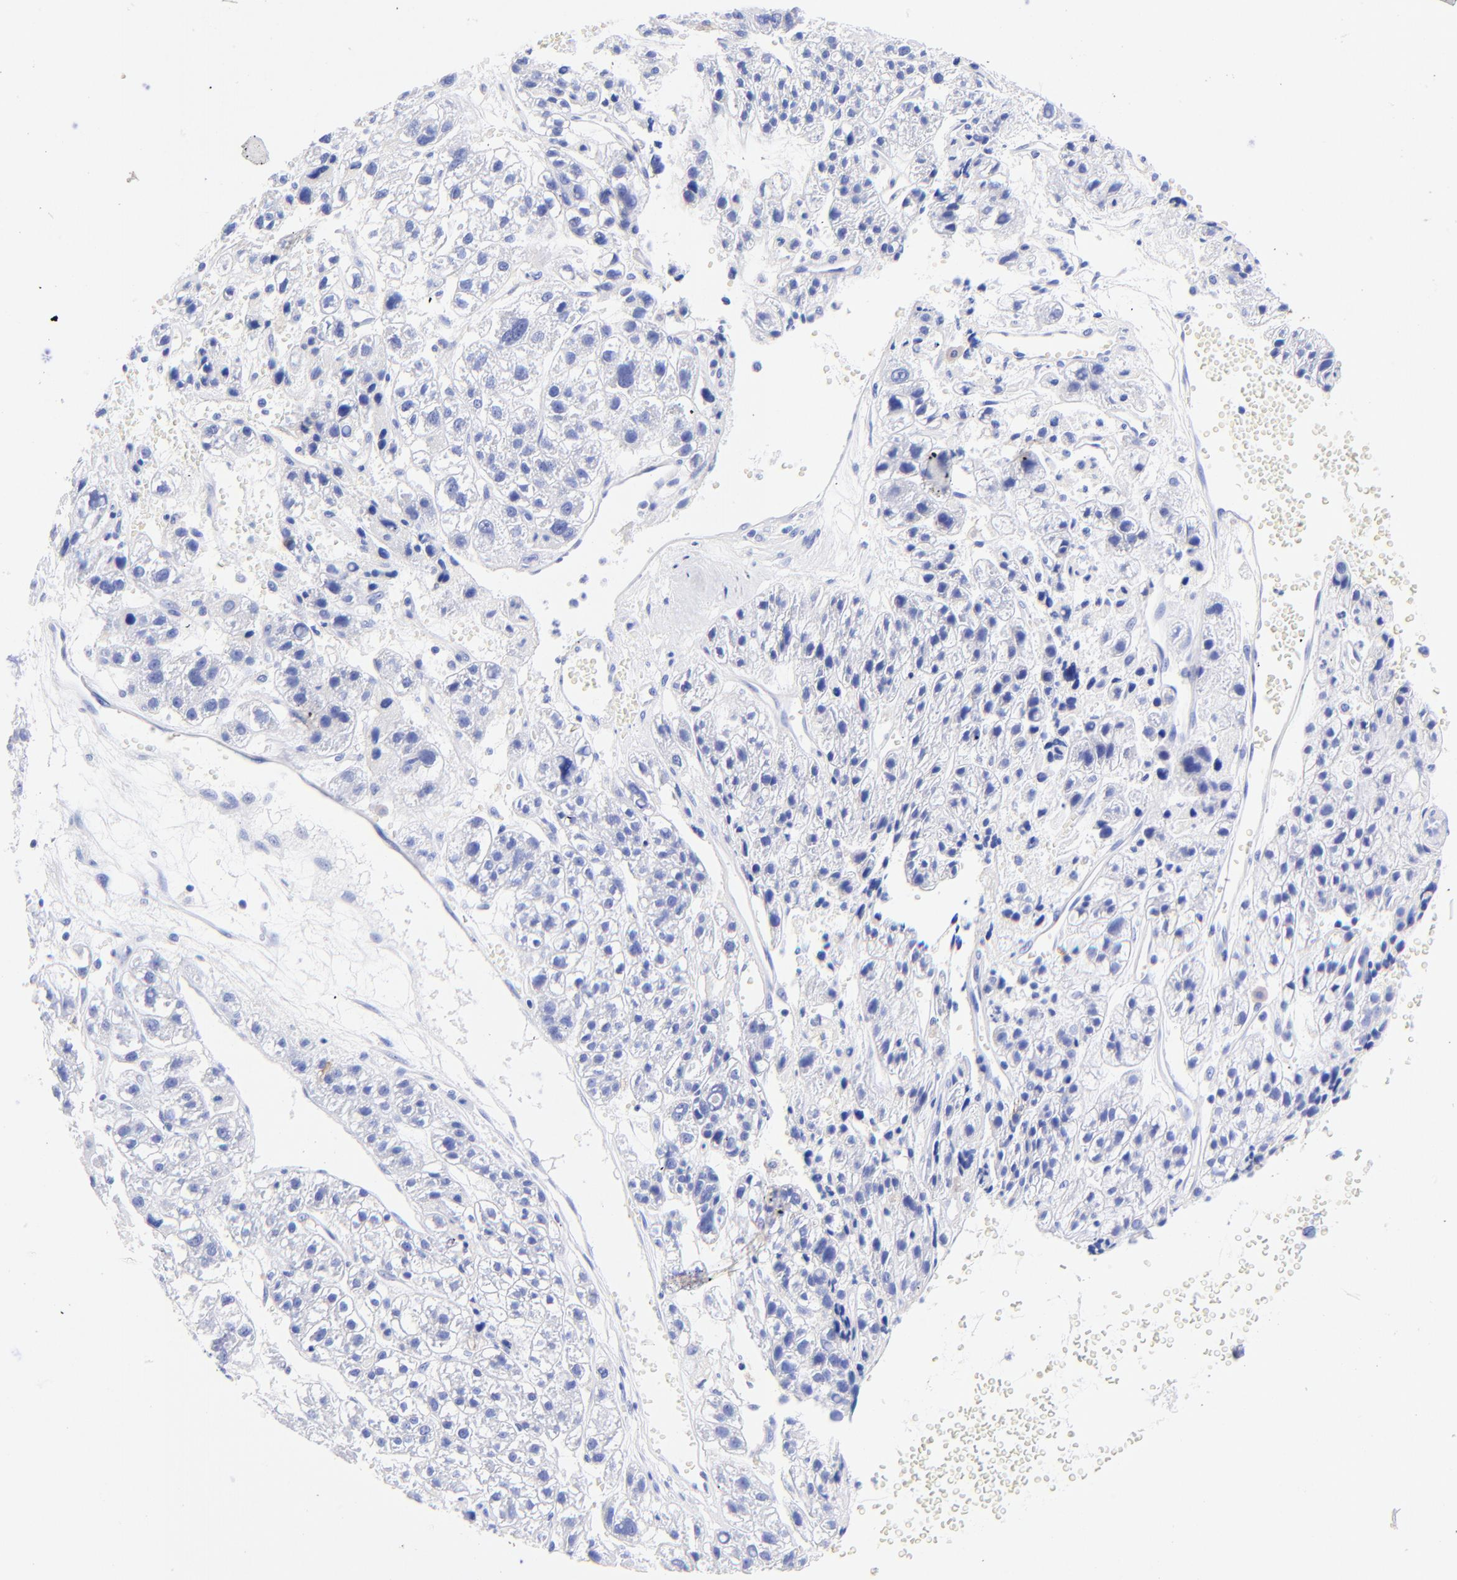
{"staining": {"intensity": "negative", "quantity": "none", "location": "none"}, "tissue": "liver cancer", "cell_type": "Tumor cells", "image_type": "cancer", "snomed": [{"axis": "morphology", "description": "Carcinoma, Hepatocellular, NOS"}, {"axis": "topography", "description": "Liver"}], "caption": "Immunohistochemistry (IHC) micrograph of neoplastic tissue: liver cancer stained with DAB exhibits no significant protein expression in tumor cells. (IHC, brightfield microscopy, high magnification).", "gene": "KRT19", "patient": {"sex": "female", "age": 85}}